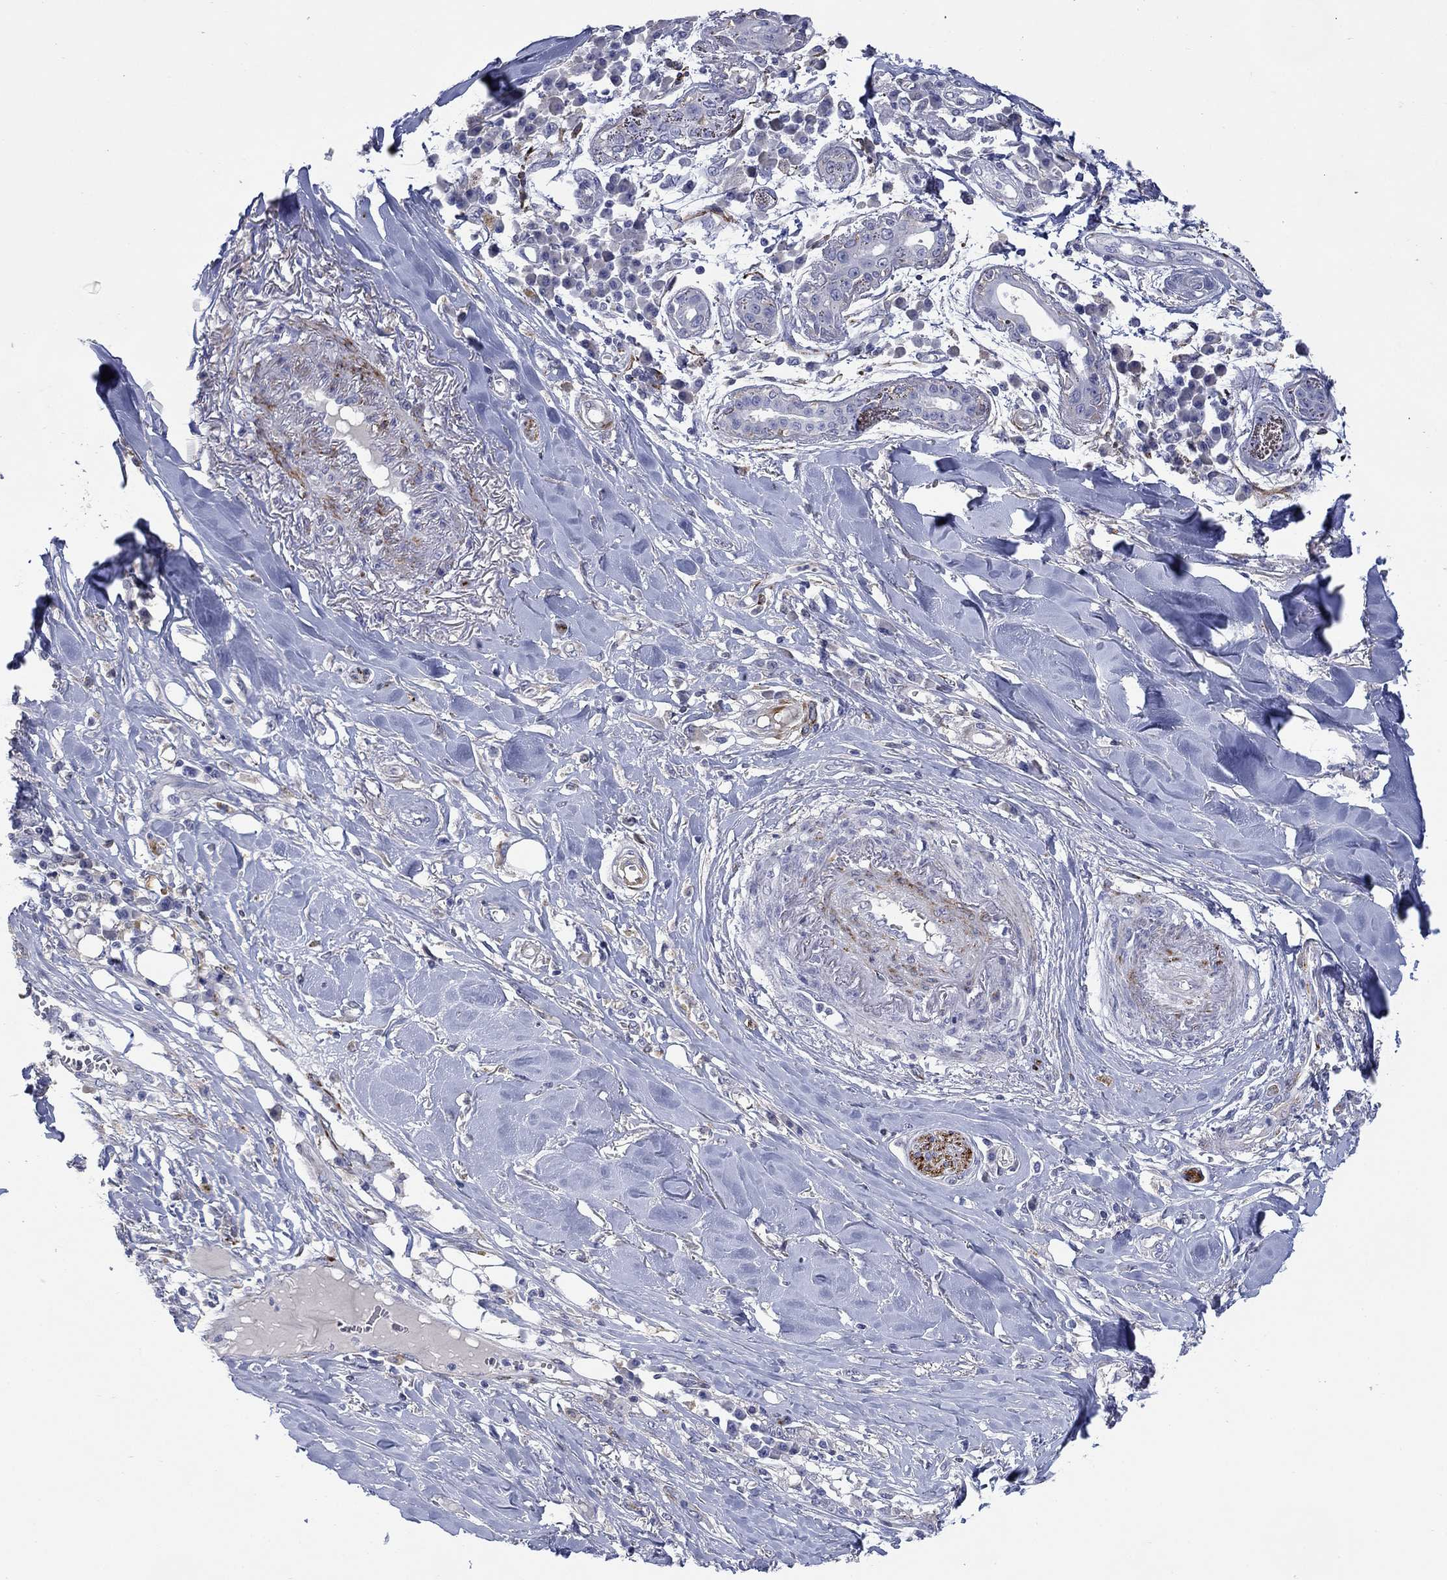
{"staining": {"intensity": "negative", "quantity": "none", "location": "none"}, "tissue": "skin cancer", "cell_type": "Tumor cells", "image_type": "cancer", "snomed": [{"axis": "morphology", "description": "Squamous cell carcinoma, NOS"}, {"axis": "topography", "description": "Skin"}], "caption": "Human skin cancer stained for a protein using immunohistochemistry (IHC) reveals no staining in tumor cells.", "gene": "PTPRZ1", "patient": {"sex": "male", "age": 82}}